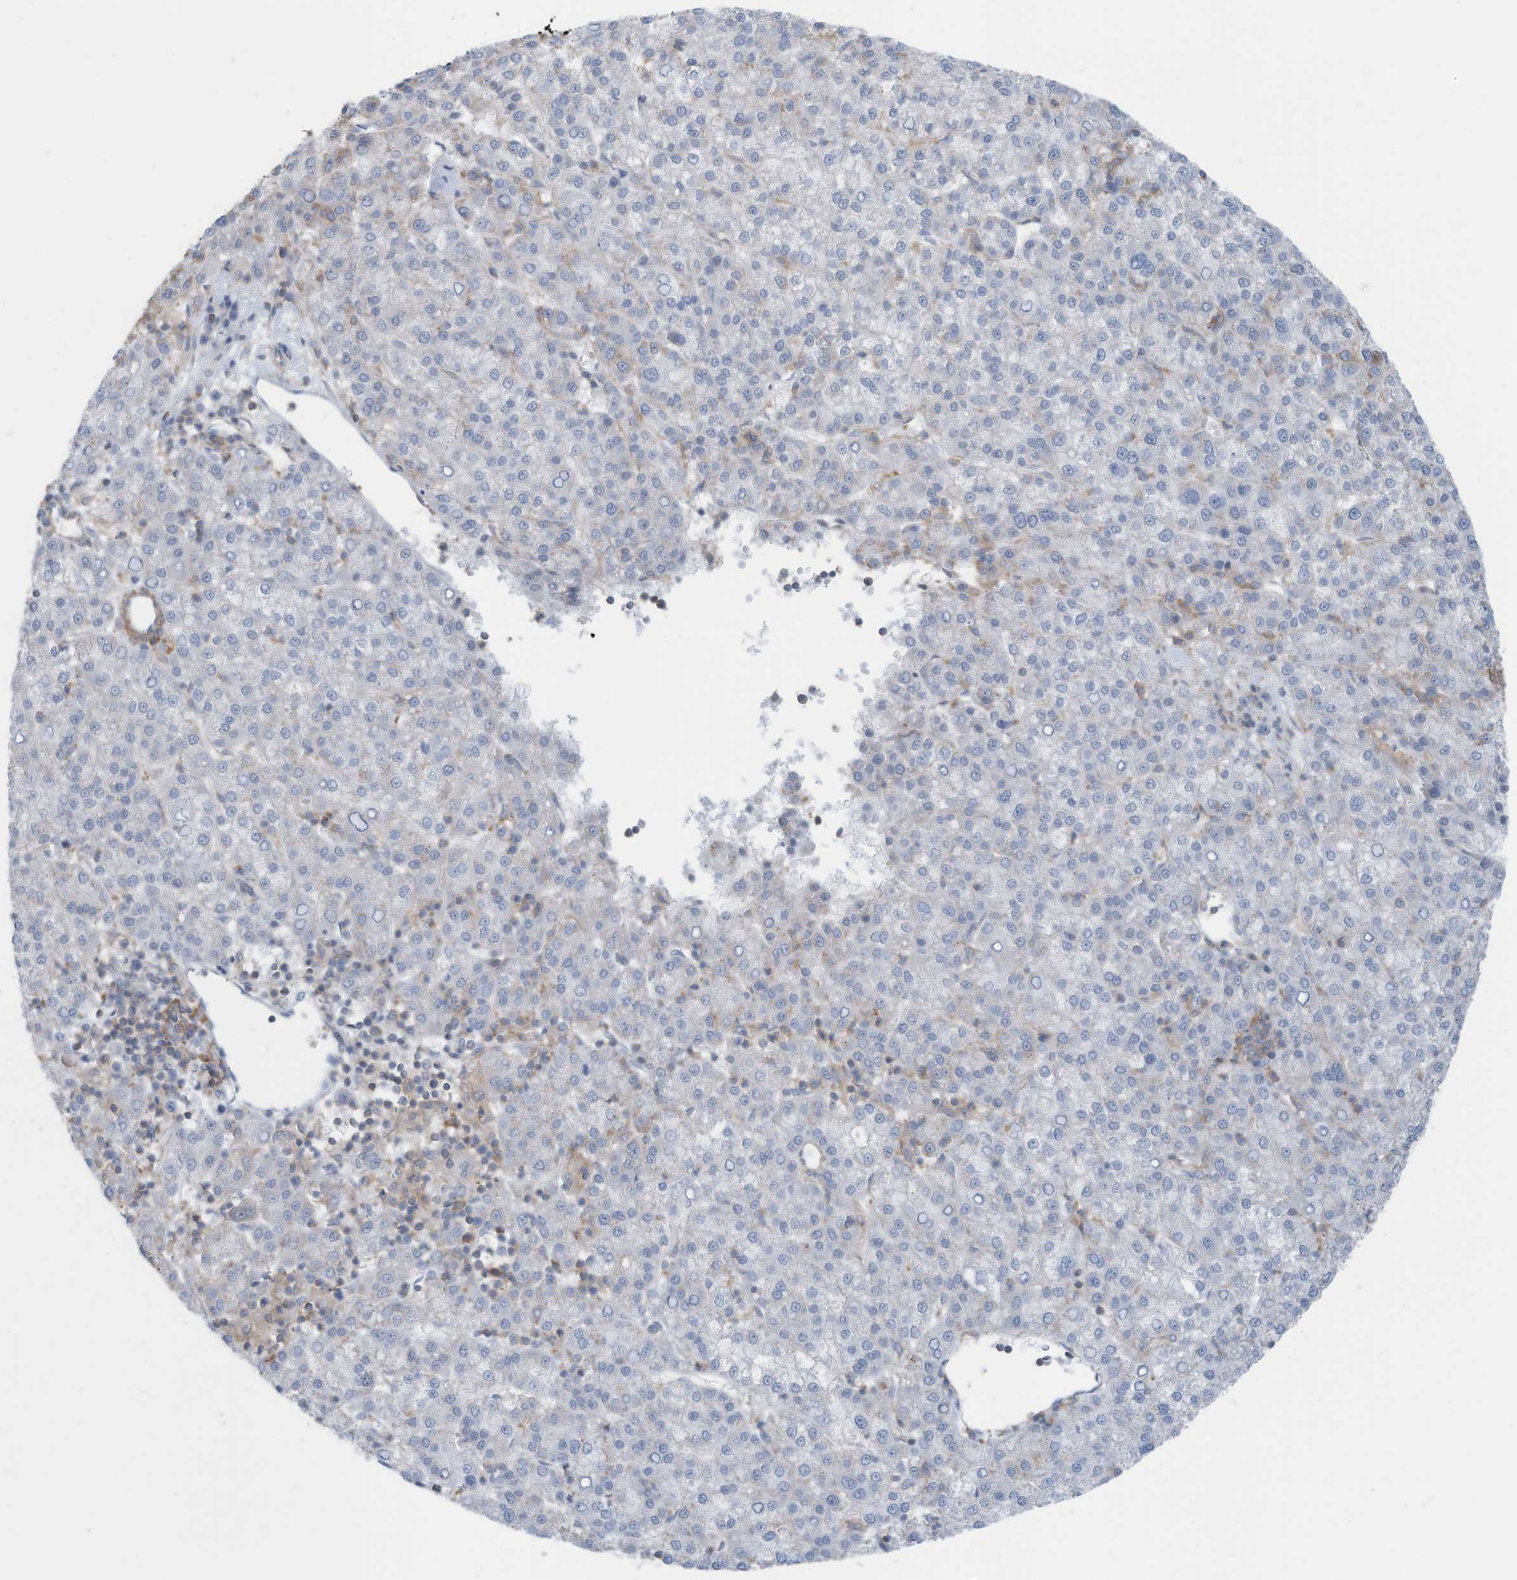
{"staining": {"intensity": "negative", "quantity": "none", "location": "none"}, "tissue": "liver cancer", "cell_type": "Tumor cells", "image_type": "cancer", "snomed": [{"axis": "morphology", "description": "Carcinoma, Hepatocellular, NOS"}, {"axis": "topography", "description": "Liver"}], "caption": "Immunohistochemical staining of liver cancer displays no significant staining in tumor cells.", "gene": "ZNF846", "patient": {"sex": "female", "age": 58}}